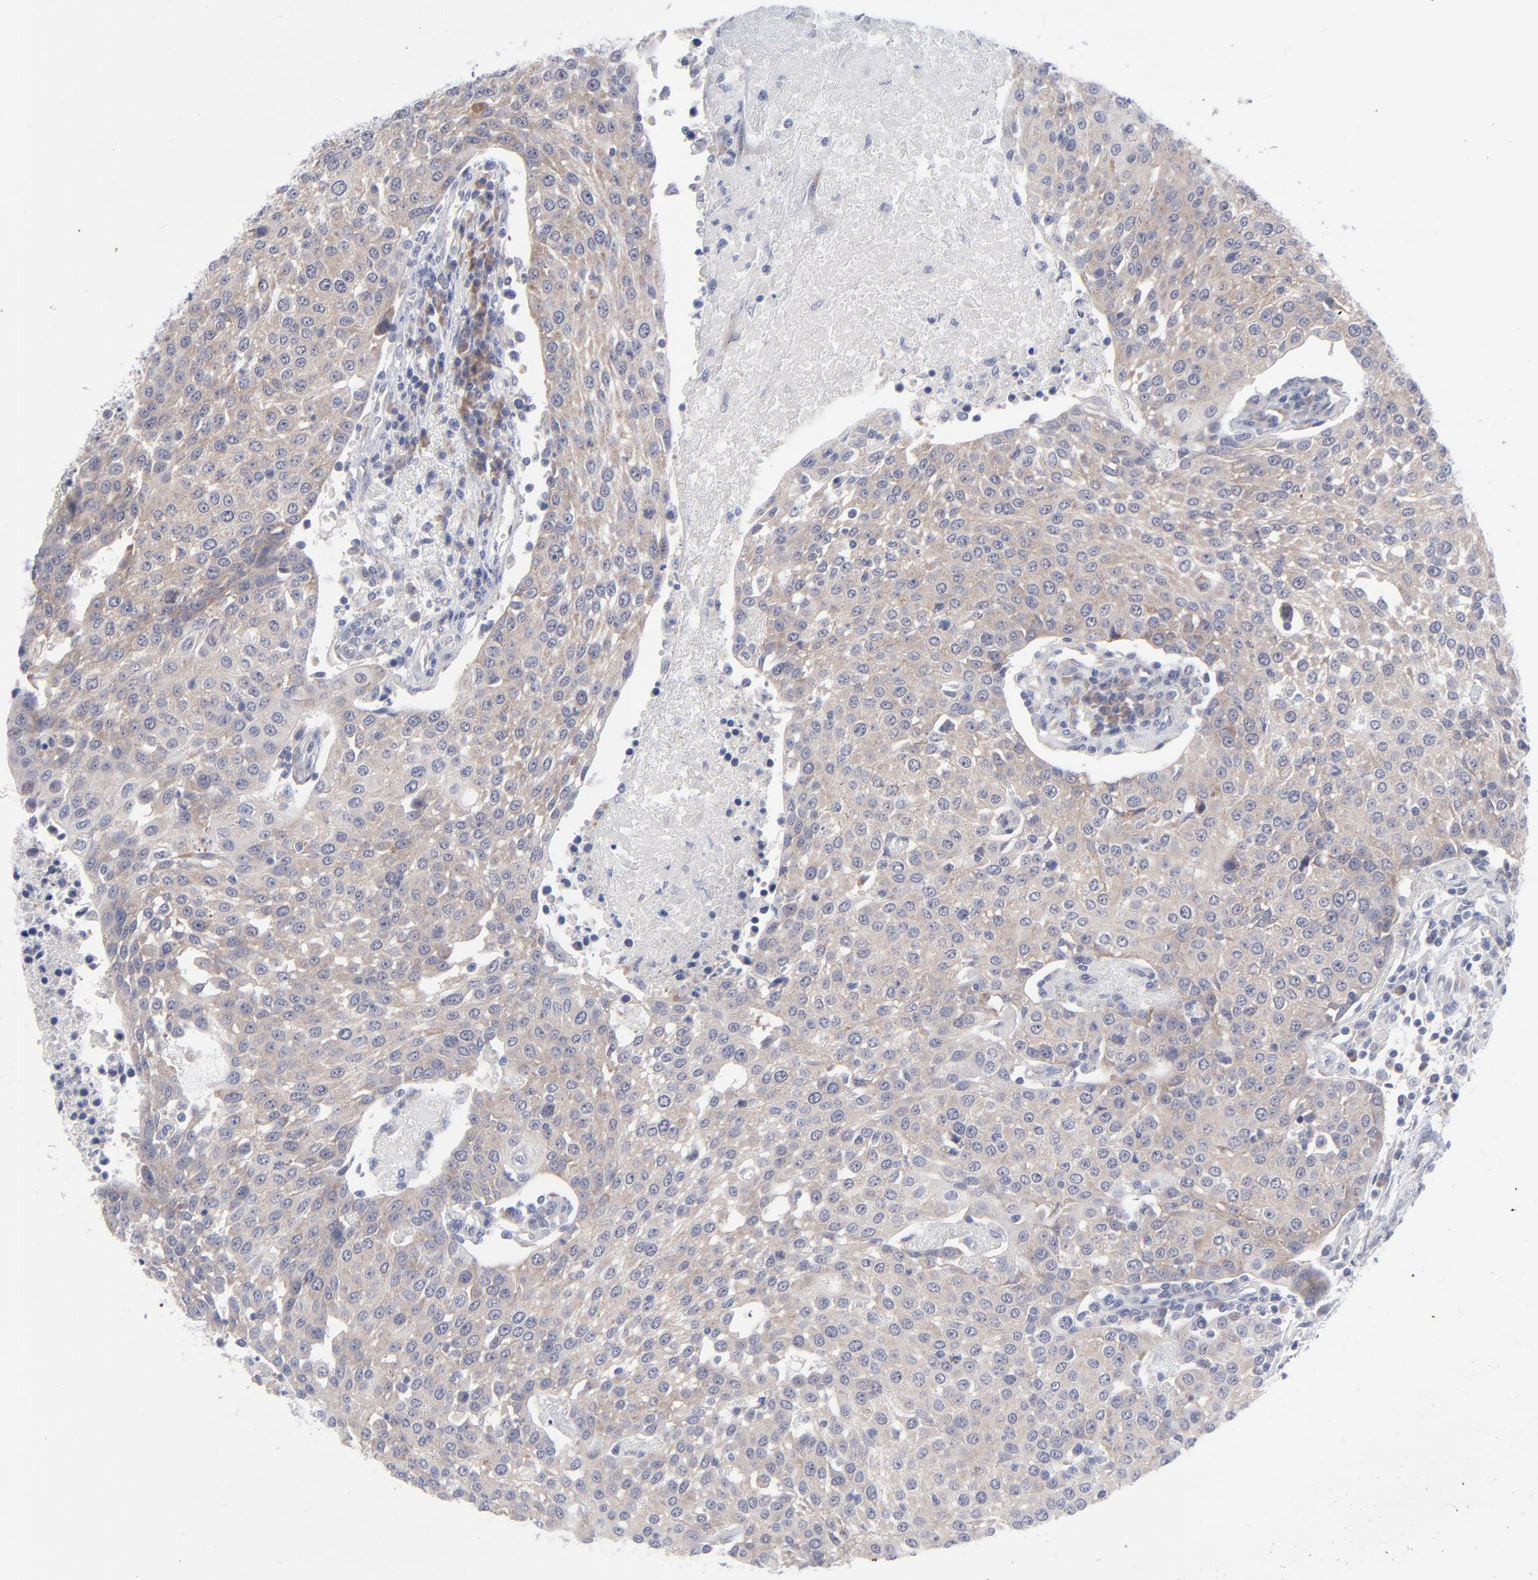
{"staining": {"intensity": "weak", "quantity": ">75%", "location": "cytoplasmic/membranous"}, "tissue": "urothelial cancer", "cell_type": "Tumor cells", "image_type": "cancer", "snomed": [{"axis": "morphology", "description": "Urothelial carcinoma, High grade"}, {"axis": "topography", "description": "Urinary bladder"}], "caption": "High-grade urothelial carcinoma stained with DAB IHC displays low levels of weak cytoplasmic/membranous positivity in about >75% of tumor cells.", "gene": "RPS24", "patient": {"sex": "female", "age": 85}}